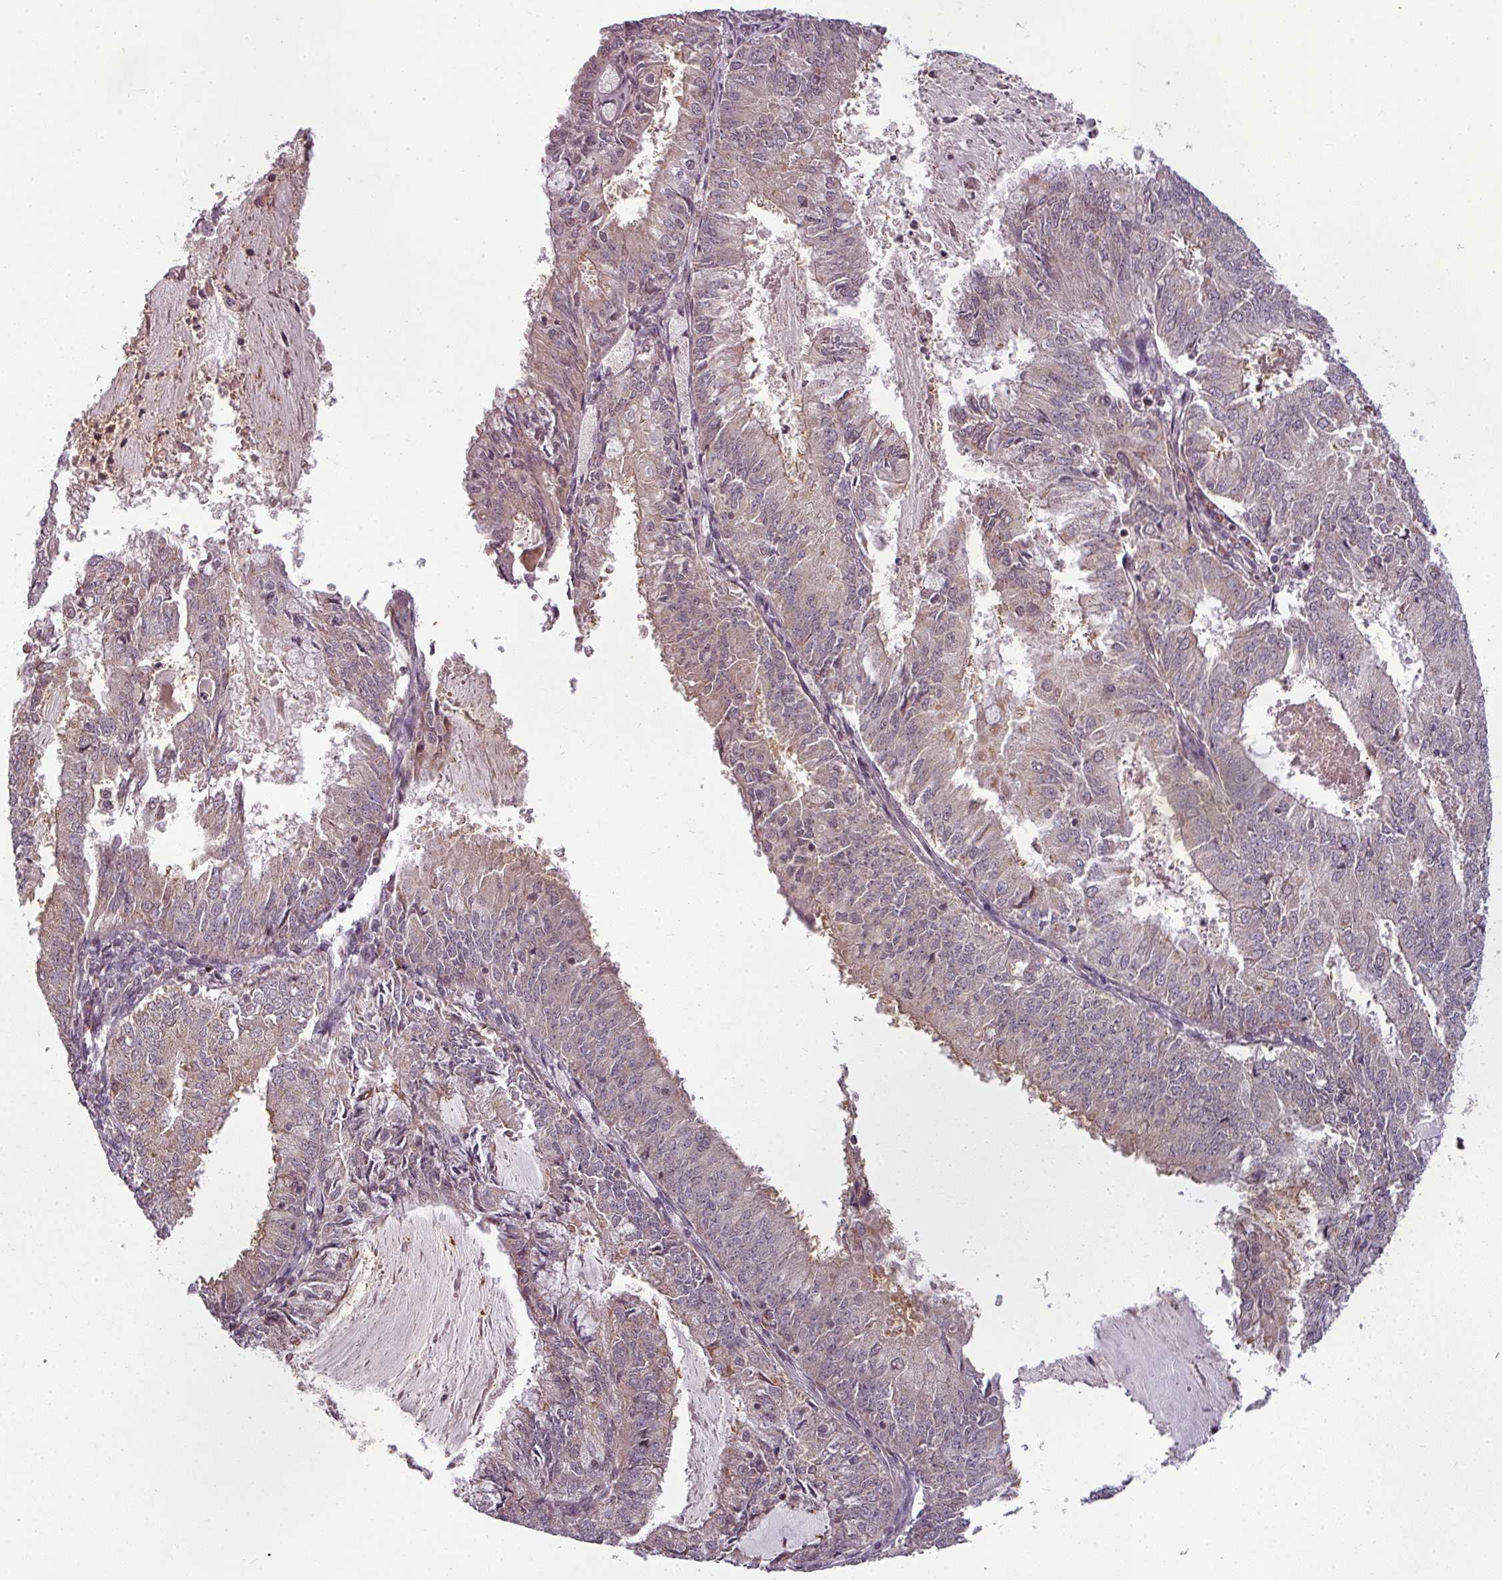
{"staining": {"intensity": "weak", "quantity": "<25%", "location": "cytoplasmic/membranous"}, "tissue": "endometrial cancer", "cell_type": "Tumor cells", "image_type": "cancer", "snomed": [{"axis": "morphology", "description": "Adenocarcinoma, NOS"}, {"axis": "topography", "description": "Endometrium"}], "caption": "A micrograph of endometrial adenocarcinoma stained for a protein demonstrates no brown staining in tumor cells.", "gene": "CLIC1", "patient": {"sex": "female", "age": 57}}